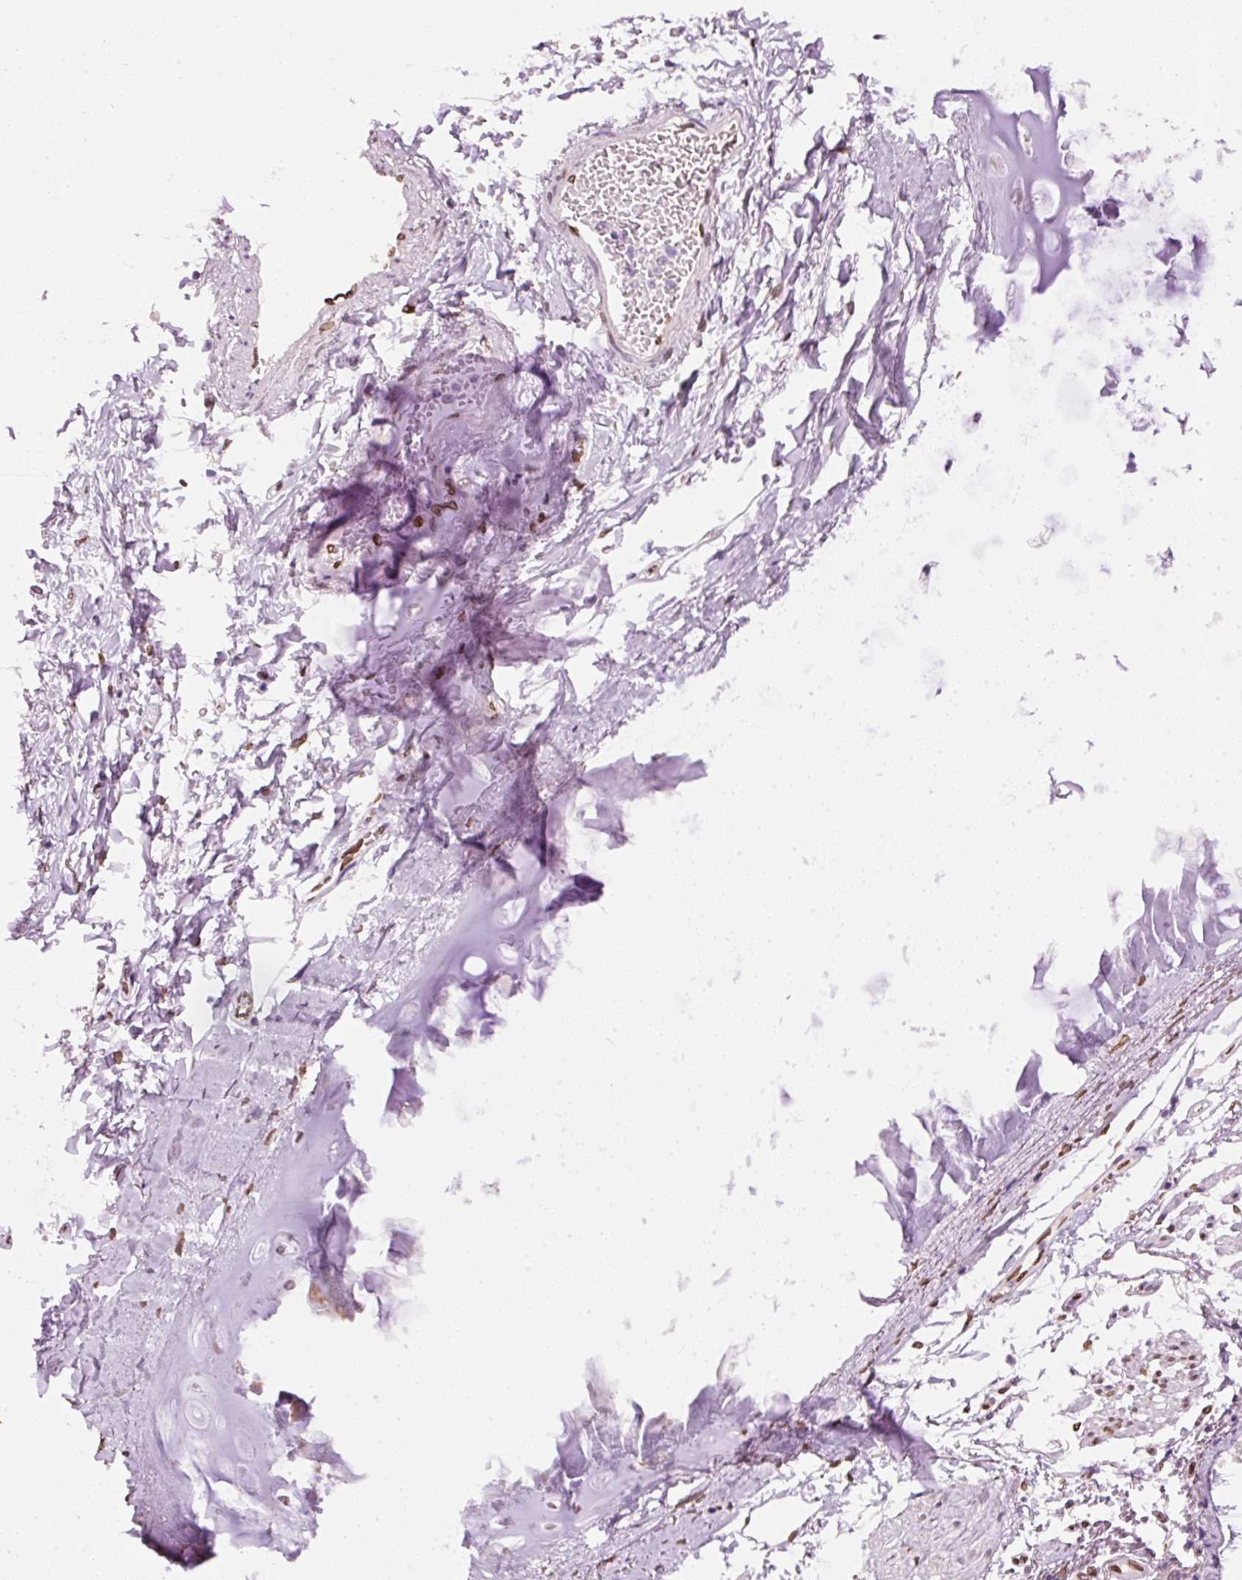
{"staining": {"intensity": "moderate", "quantity": ">75%", "location": "cytoplasmic/membranous,nuclear"}, "tissue": "bronchus", "cell_type": "Respiratory epithelial cells", "image_type": "normal", "snomed": [{"axis": "morphology", "description": "Normal tissue, NOS"}, {"axis": "topography", "description": "Bronchus"}], "caption": "The micrograph shows immunohistochemical staining of normal bronchus. There is moderate cytoplasmic/membranous,nuclear expression is appreciated in about >75% of respiratory epithelial cells. (Brightfield microscopy of DAB IHC at high magnification).", "gene": "ZNF224", "patient": {"sex": "male", "age": 70}}